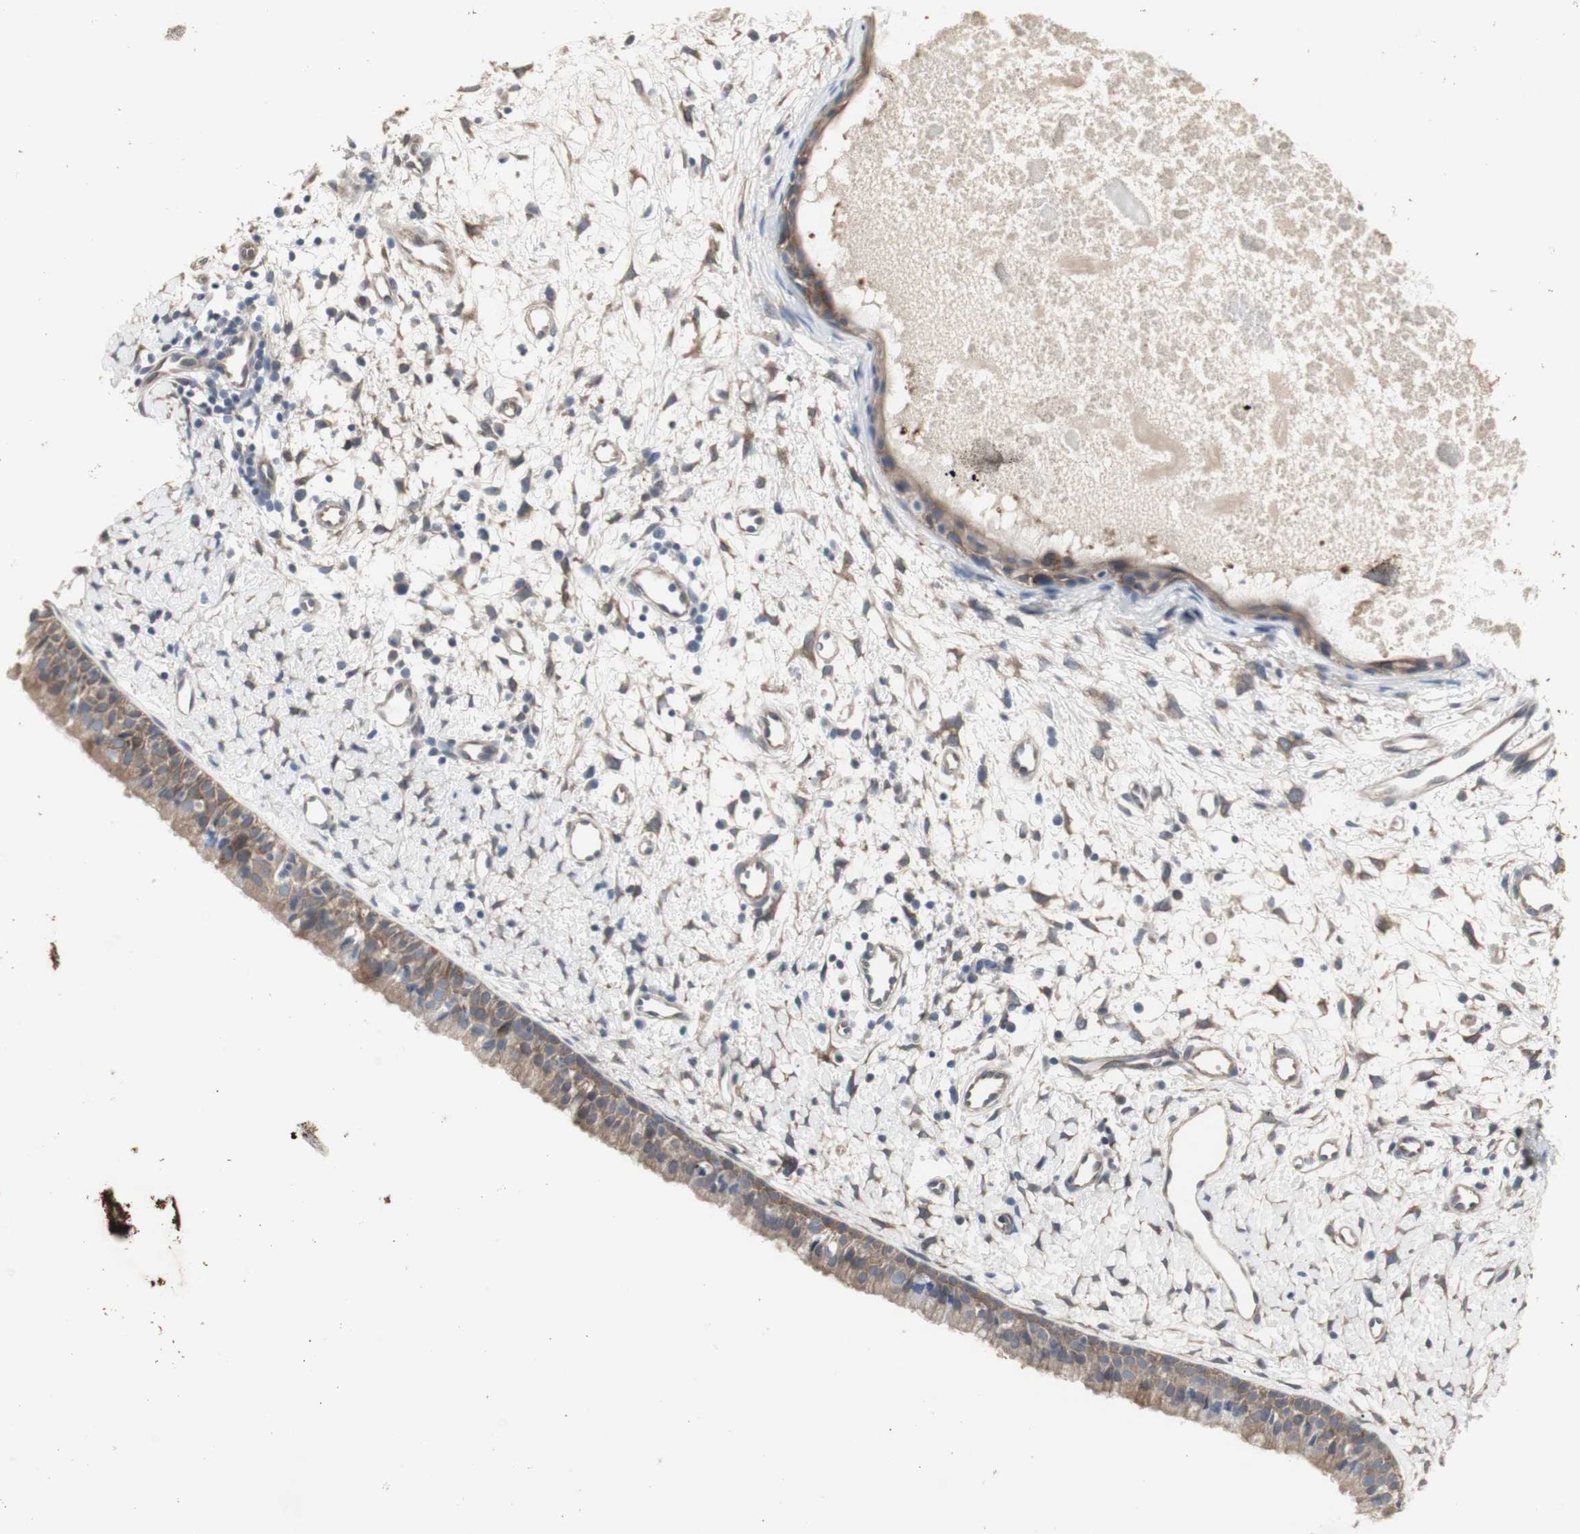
{"staining": {"intensity": "moderate", "quantity": ">75%", "location": "cytoplasmic/membranous"}, "tissue": "nasopharynx", "cell_type": "Respiratory epithelial cells", "image_type": "normal", "snomed": [{"axis": "morphology", "description": "Normal tissue, NOS"}, {"axis": "topography", "description": "Nasopharynx"}], "caption": "The micrograph demonstrates staining of normal nasopharynx, revealing moderate cytoplasmic/membranous protein expression (brown color) within respiratory epithelial cells.", "gene": "CHURC1", "patient": {"sex": "male", "age": 22}}